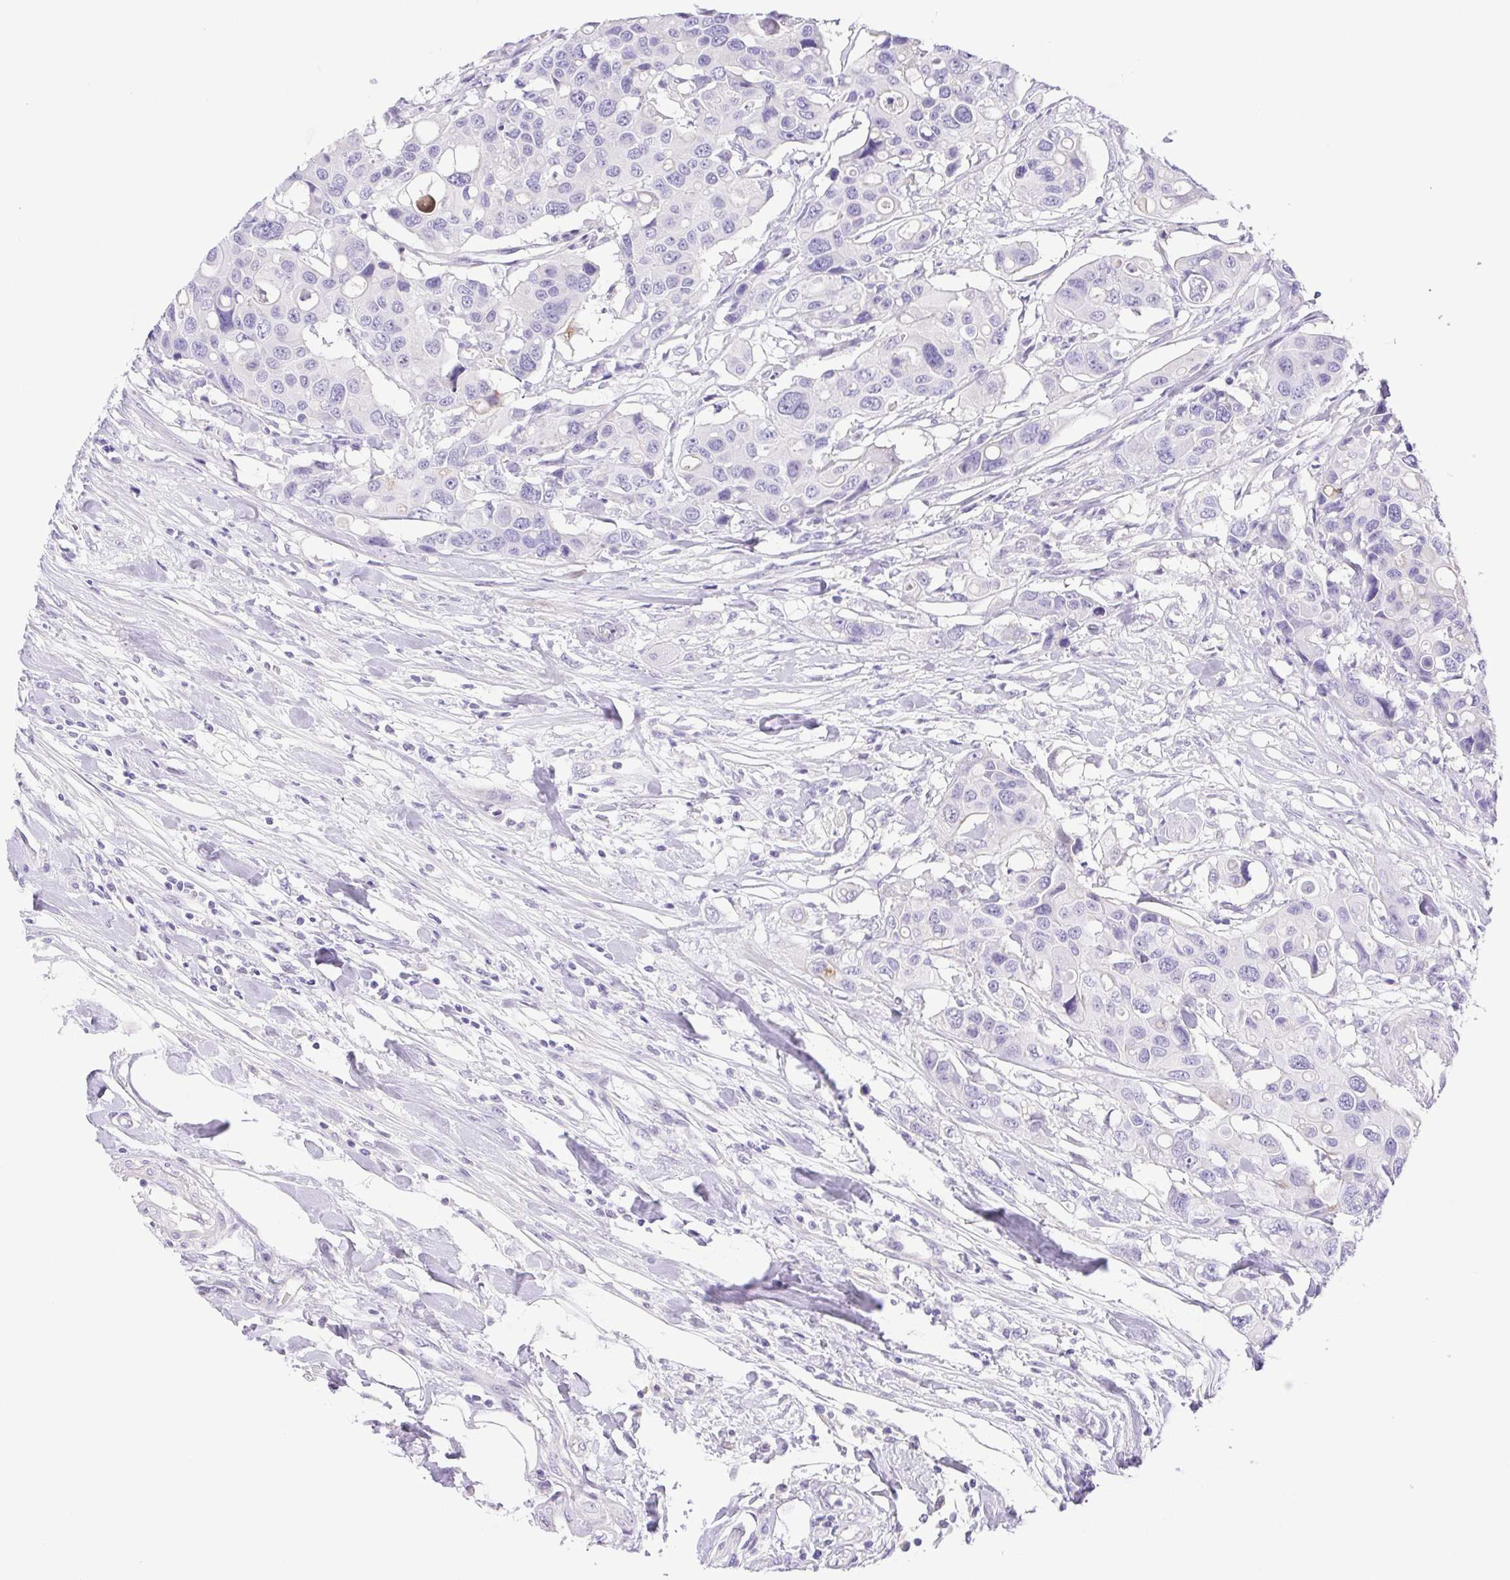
{"staining": {"intensity": "negative", "quantity": "none", "location": "none"}, "tissue": "colorectal cancer", "cell_type": "Tumor cells", "image_type": "cancer", "snomed": [{"axis": "morphology", "description": "Adenocarcinoma, NOS"}, {"axis": "topography", "description": "Colon"}], "caption": "An immunohistochemistry (IHC) histopathology image of colorectal adenocarcinoma is shown. There is no staining in tumor cells of colorectal adenocarcinoma. (Immunohistochemistry, brightfield microscopy, high magnification).", "gene": "CDSN", "patient": {"sex": "male", "age": 77}}